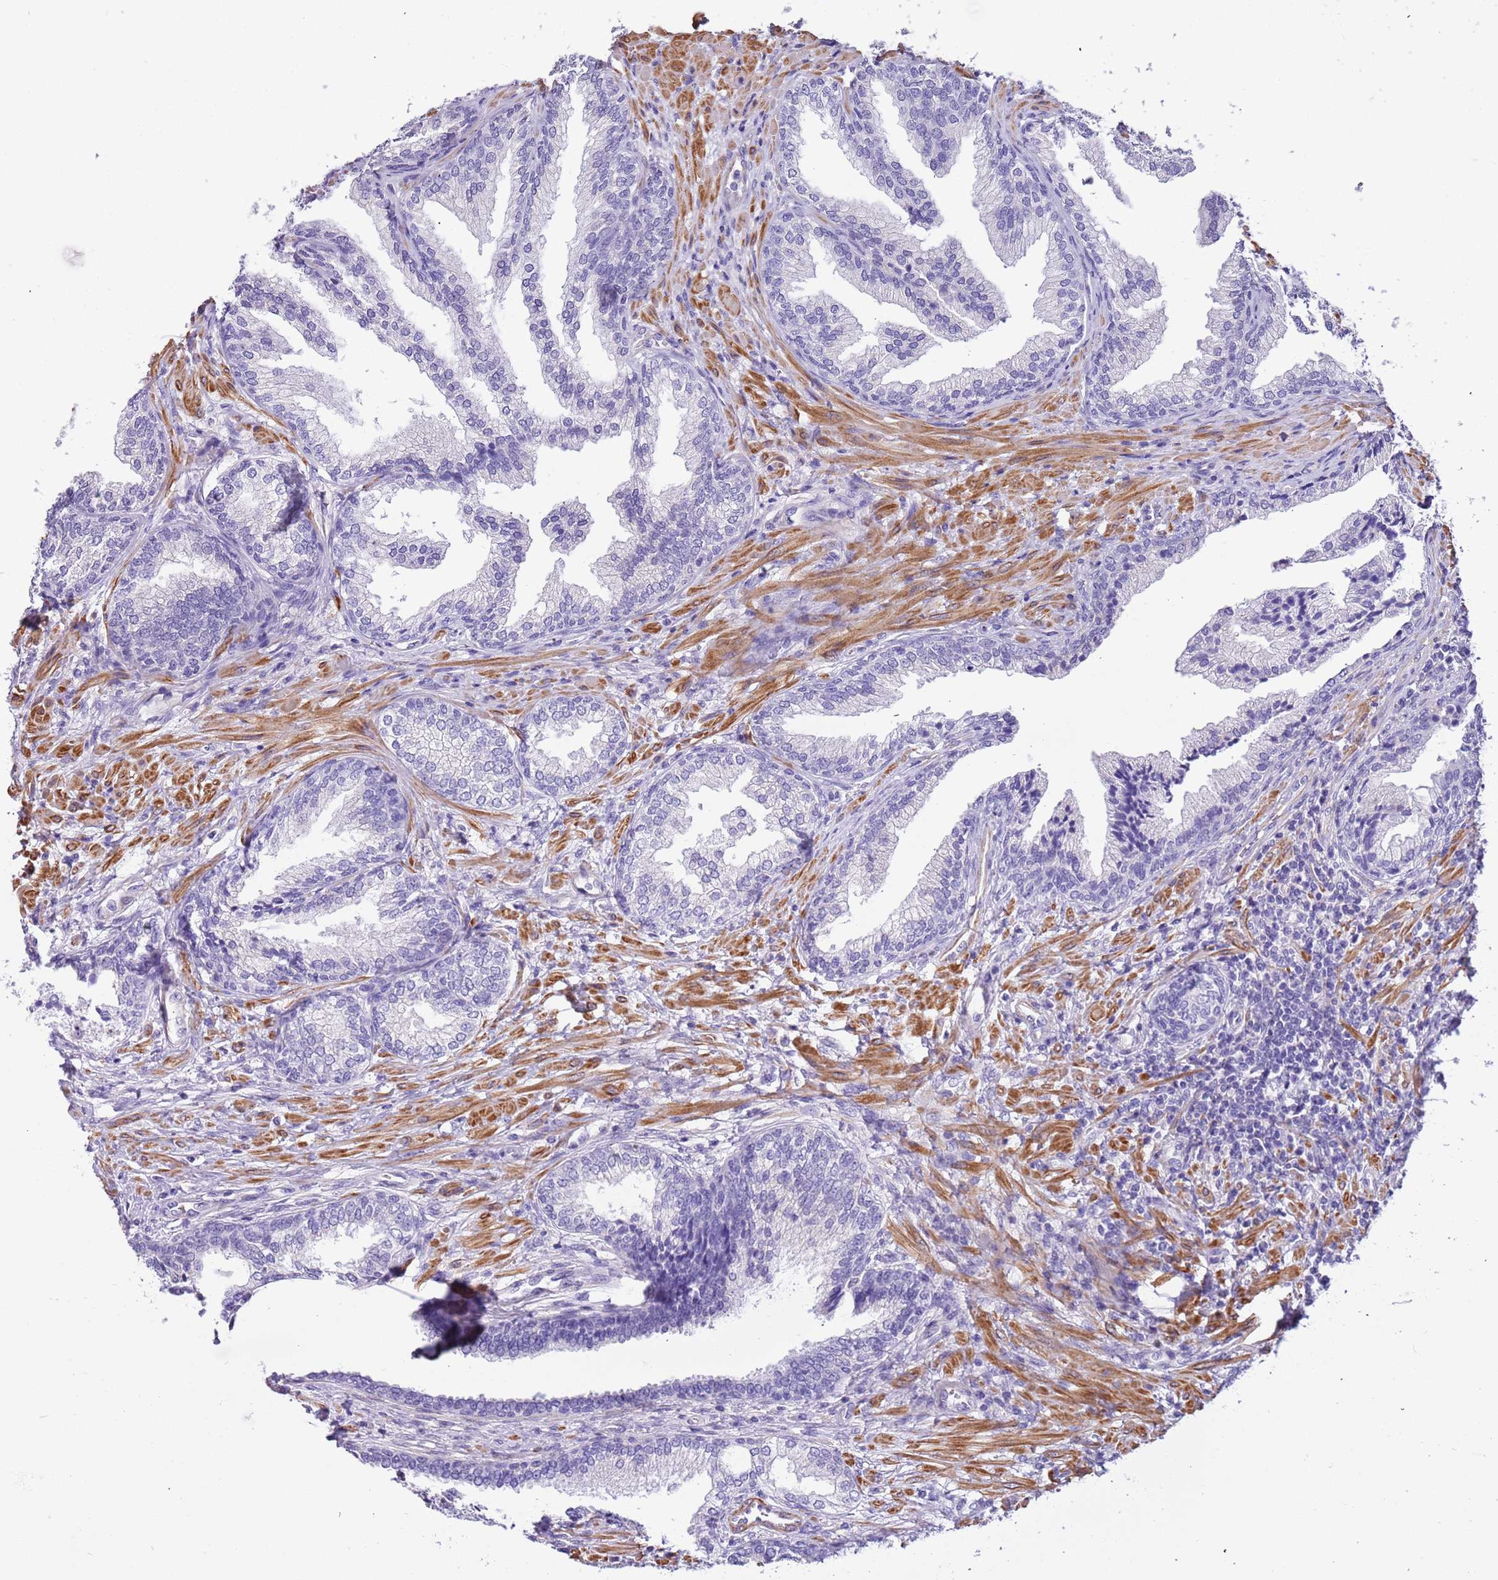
{"staining": {"intensity": "negative", "quantity": "none", "location": "none"}, "tissue": "prostate", "cell_type": "Glandular cells", "image_type": "normal", "snomed": [{"axis": "morphology", "description": "Normal tissue, NOS"}, {"axis": "topography", "description": "Prostate"}], "caption": "DAB (3,3'-diaminobenzidine) immunohistochemical staining of benign human prostate shows no significant staining in glandular cells.", "gene": "PCGF2", "patient": {"sex": "male", "age": 76}}